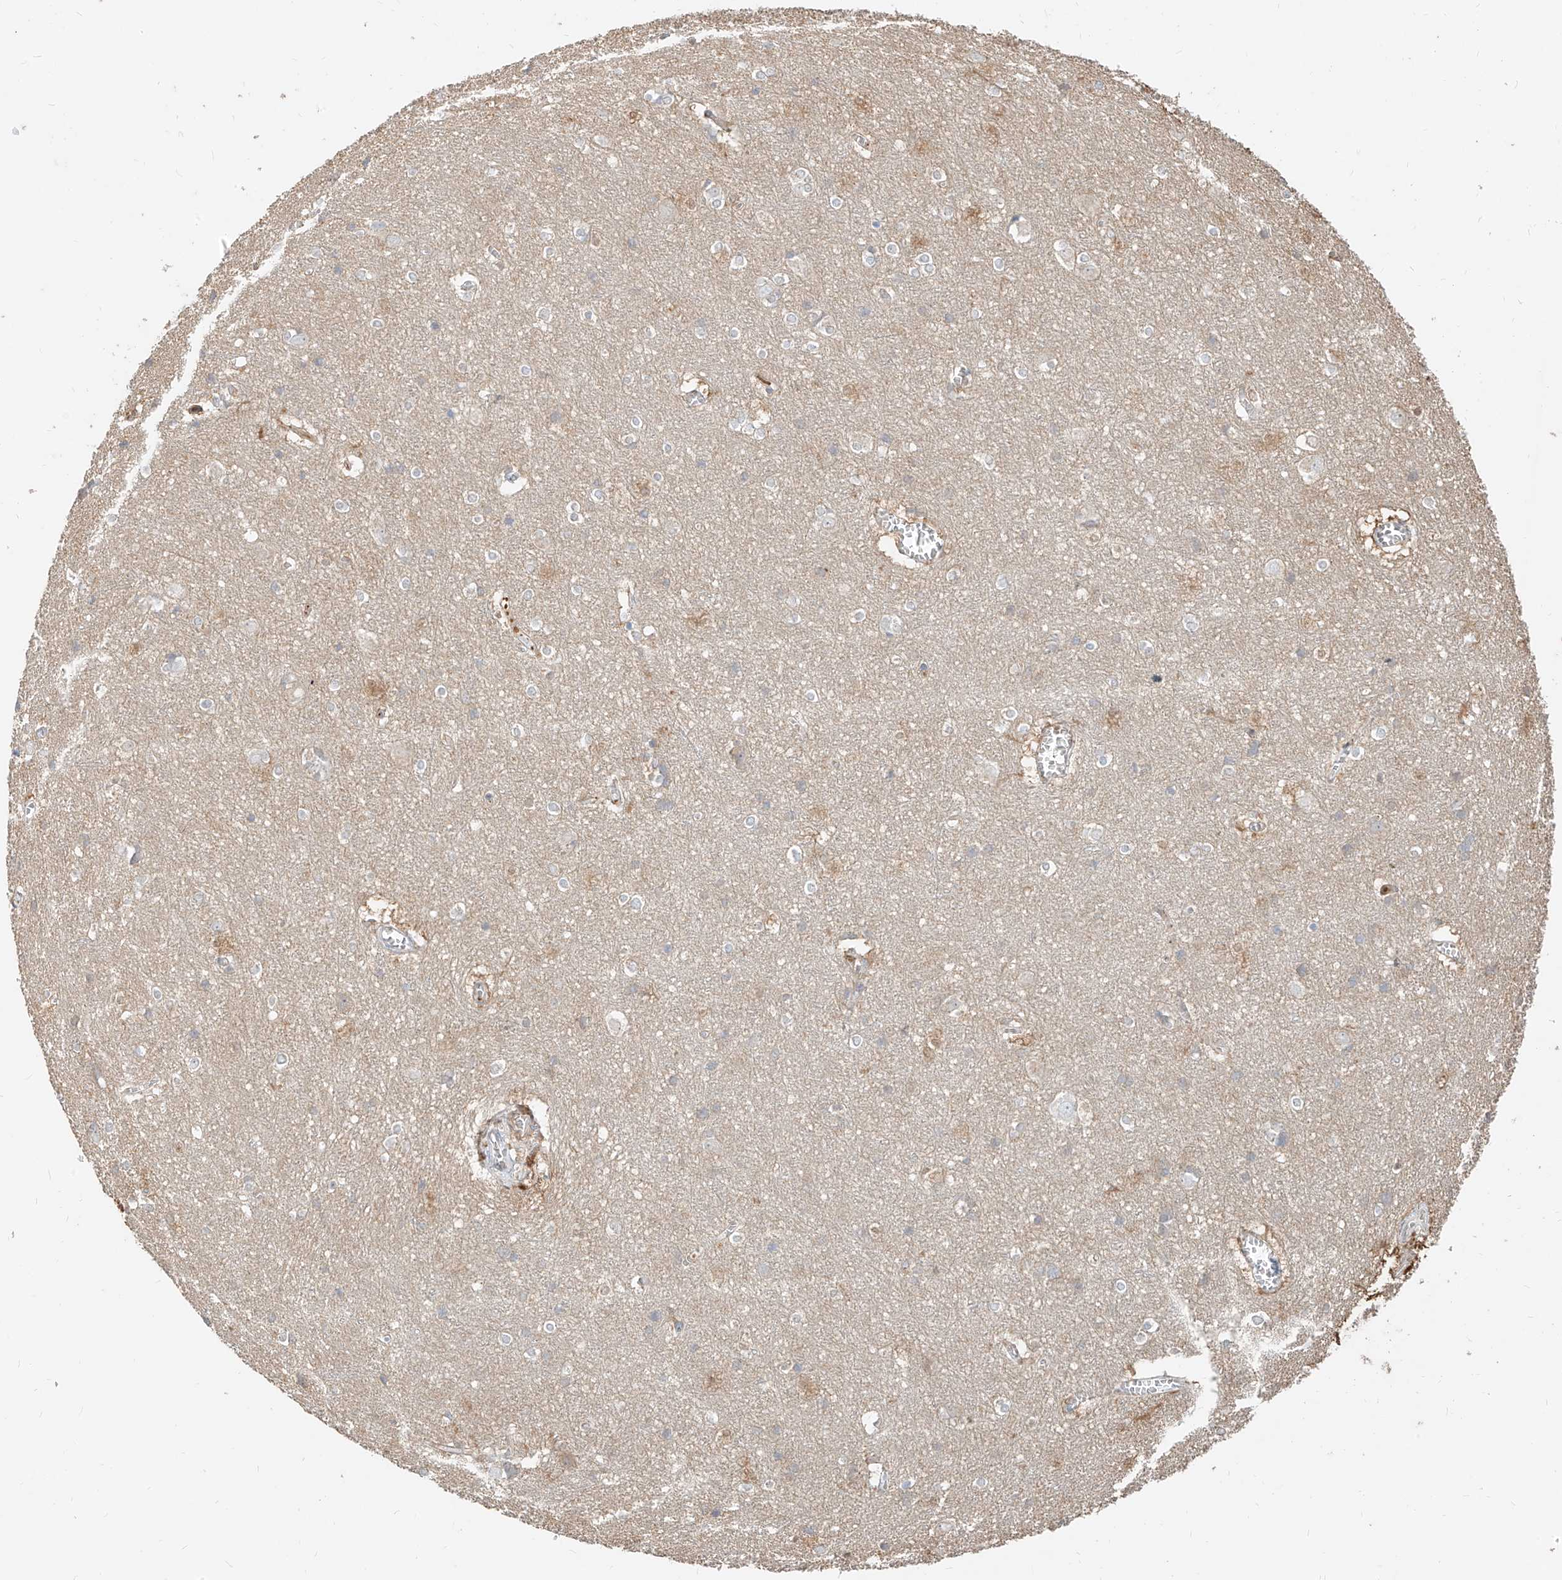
{"staining": {"intensity": "negative", "quantity": "none", "location": "none"}, "tissue": "cerebral cortex", "cell_type": "Endothelial cells", "image_type": "normal", "snomed": [{"axis": "morphology", "description": "Normal tissue, NOS"}, {"axis": "topography", "description": "Cerebral cortex"}], "caption": "An IHC image of unremarkable cerebral cortex is shown. There is no staining in endothelial cells of cerebral cortex.", "gene": "PGD", "patient": {"sex": "male", "age": 54}}